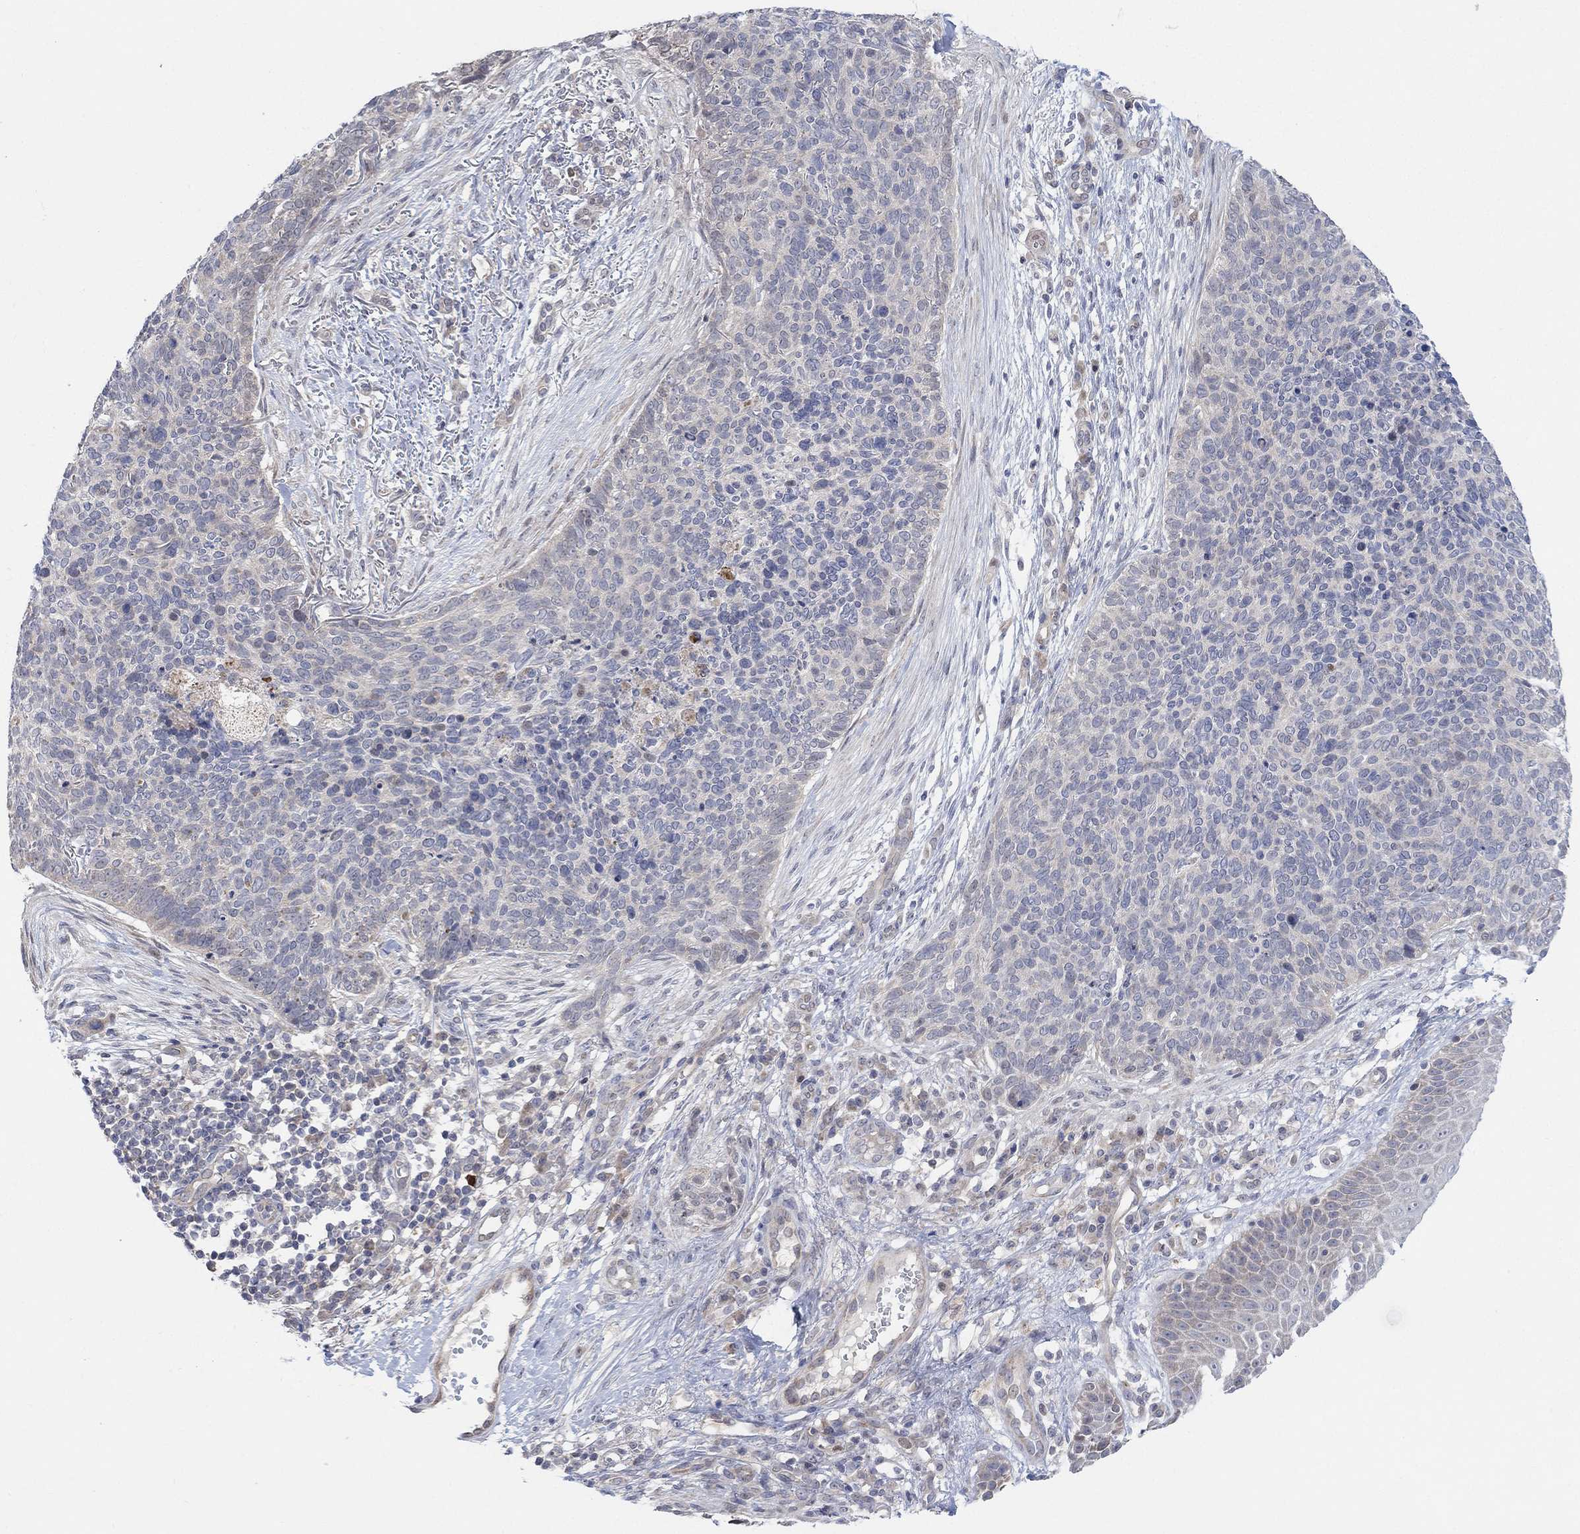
{"staining": {"intensity": "negative", "quantity": "none", "location": "none"}, "tissue": "skin cancer", "cell_type": "Tumor cells", "image_type": "cancer", "snomed": [{"axis": "morphology", "description": "Basal cell carcinoma"}, {"axis": "topography", "description": "Skin"}], "caption": "Immunohistochemistry (IHC) micrograph of human basal cell carcinoma (skin) stained for a protein (brown), which exhibits no positivity in tumor cells.", "gene": "CNTF", "patient": {"sex": "male", "age": 64}}